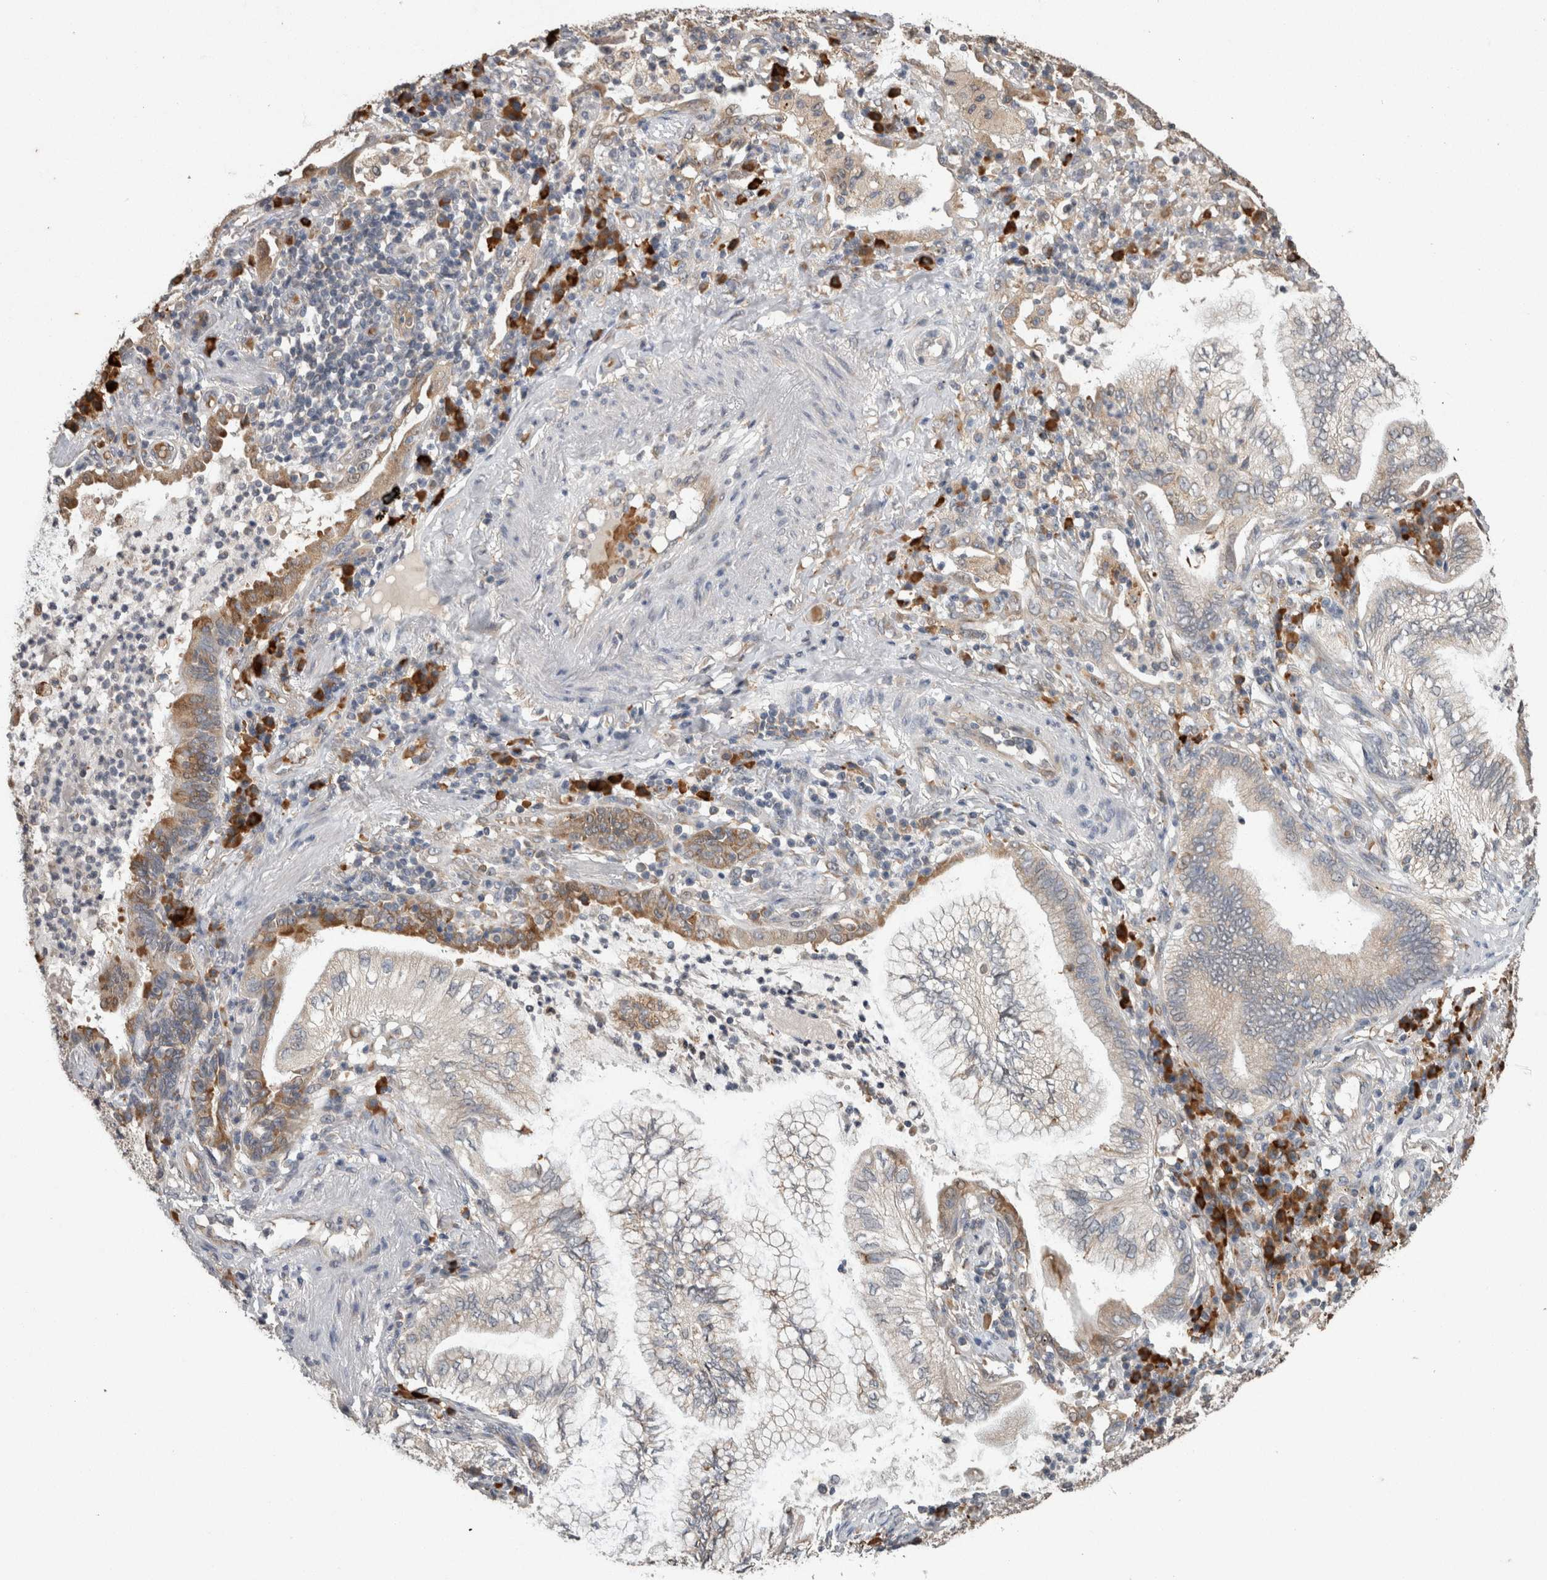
{"staining": {"intensity": "weak", "quantity": "<25%", "location": "cytoplasmic/membranous"}, "tissue": "lung cancer", "cell_type": "Tumor cells", "image_type": "cancer", "snomed": [{"axis": "morphology", "description": "Normal tissue, NOS"}, {"axis": "morphology", "description": "Adenocarcinoma, NOS"}, {"axis": "topography", "description": "Bronchus"}, {"axis": "topography", "description": "Lung"}], "caption": "Immunohistochemistry of human adenocarcinoma (lung) demonstrates no positivity in tumor cells.", "gene": "ADGRL3", "patient": {"sex": "female", "age": 70}}